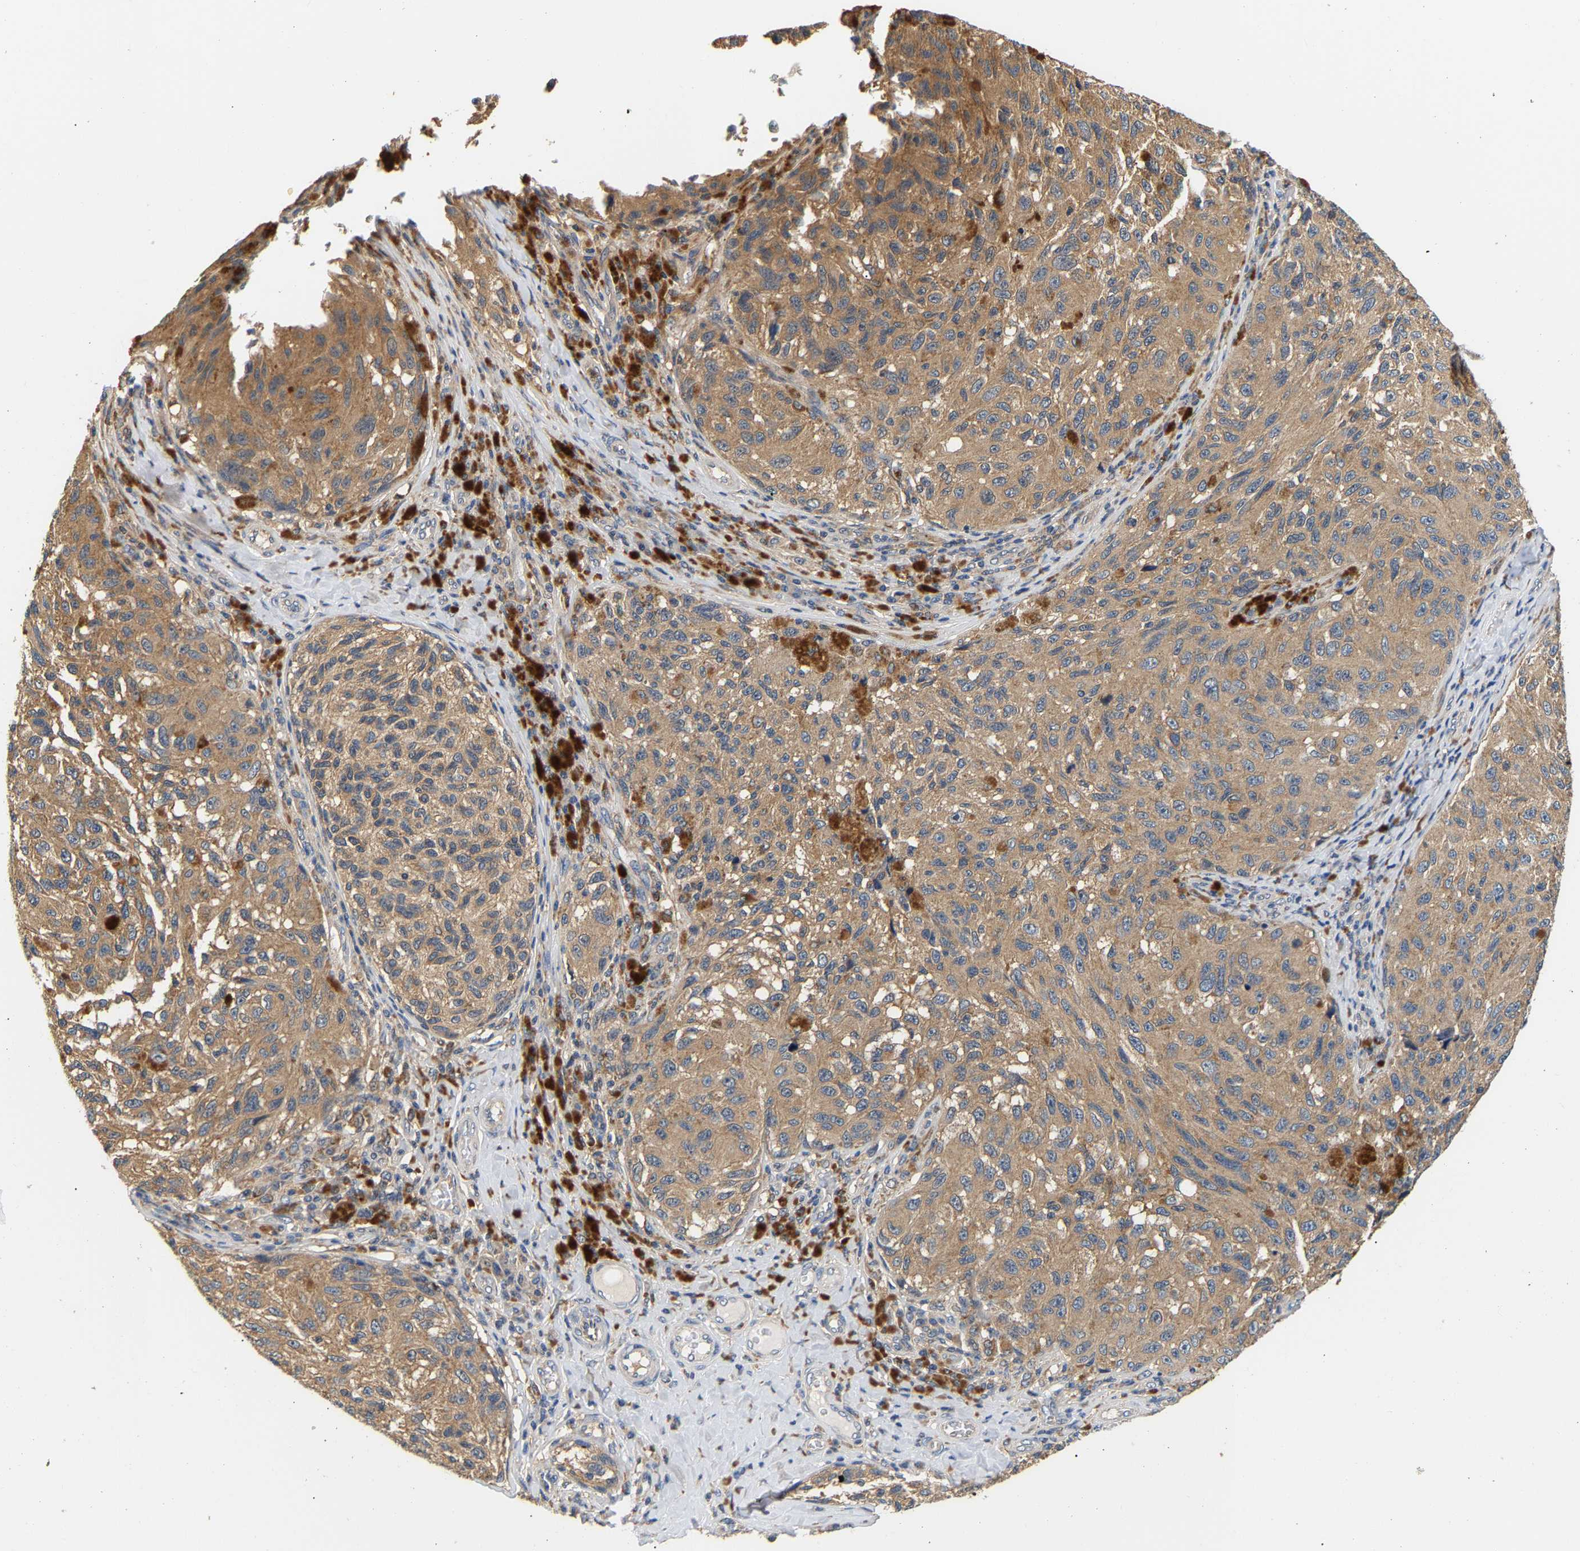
{"staining": {"intensity": "moderate", "quantity": ">75%", "location": "cytoplasmic/membranous"}, "tissue": "melanoma", "cell_type": "Tumor cells", "image_type": "cancer", "snomed": [{"axis": "morphology", "description": "Malignant melanoma, NOS"}, {"axis": "topography", "description": "Skin"}], "caption": "Brown immunohistochemical staining in malignant melanoma reveals moderate cytoplasmic/membranous expression in about >75% of tumor cells.", "gene": "PPID", "patient": {"sex": "female", "age": 73}}